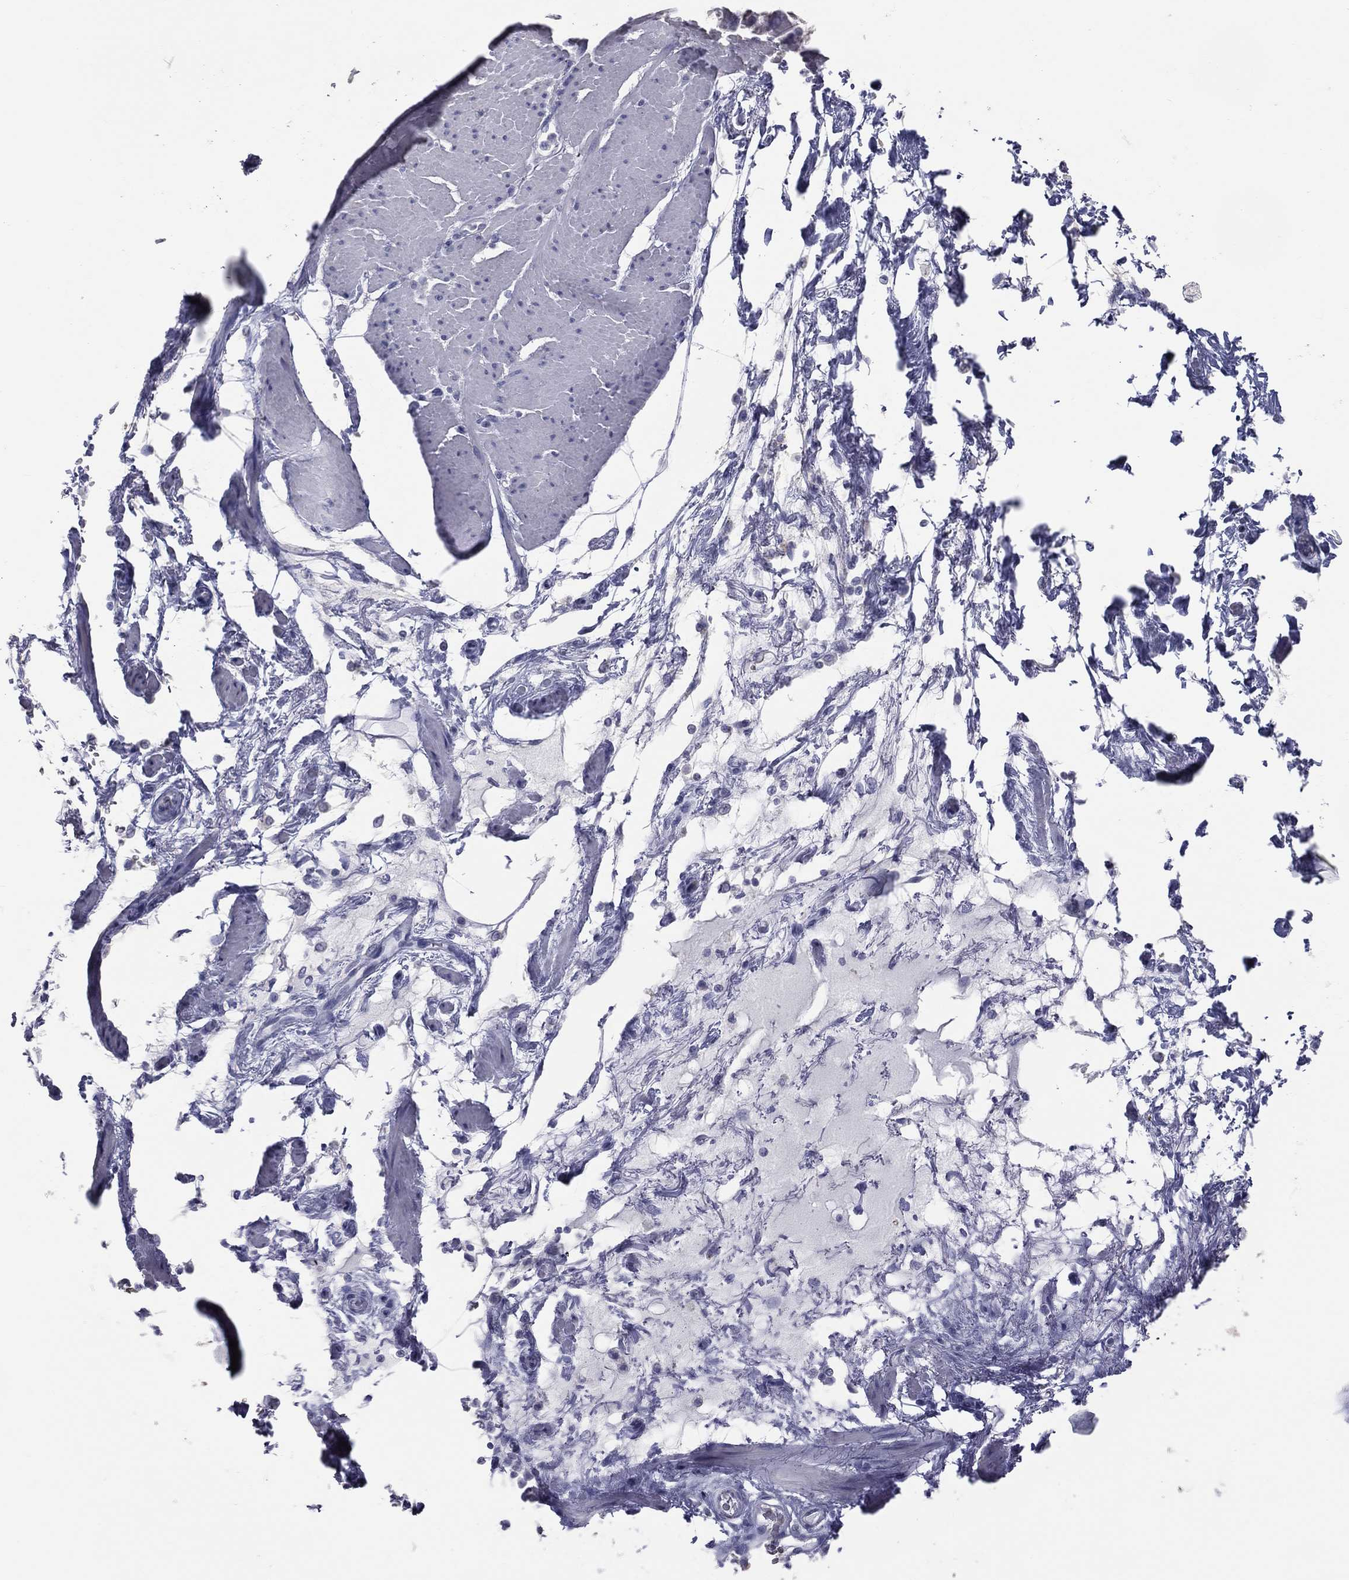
{"staining": {"intensity": "negative", "quantity": "none", "location": "none"}, "tissue": "smooth muscle", "cell_type": "Smooth muscle cells", "image_type": "normal", "snomed": [{"axis": "morphology", "description": "Normal tissue, NOS"}, {"axis": "topography", "description": "Smooth muscle"}, {"axis": "topography", "description": "Anal"}], "caption": "Immunohistochemical staining of normal smooth muscle shows no significant staining in smooth muscle cells. Brightfield microscopy of immunohistochemistry stained with DAB (3,3'-diaminobenzidine) (brown) and hematoxylin (blue), captured at high magnification.", "gene": "ESX1", "patient": {"sex": "male", "age": 83}}